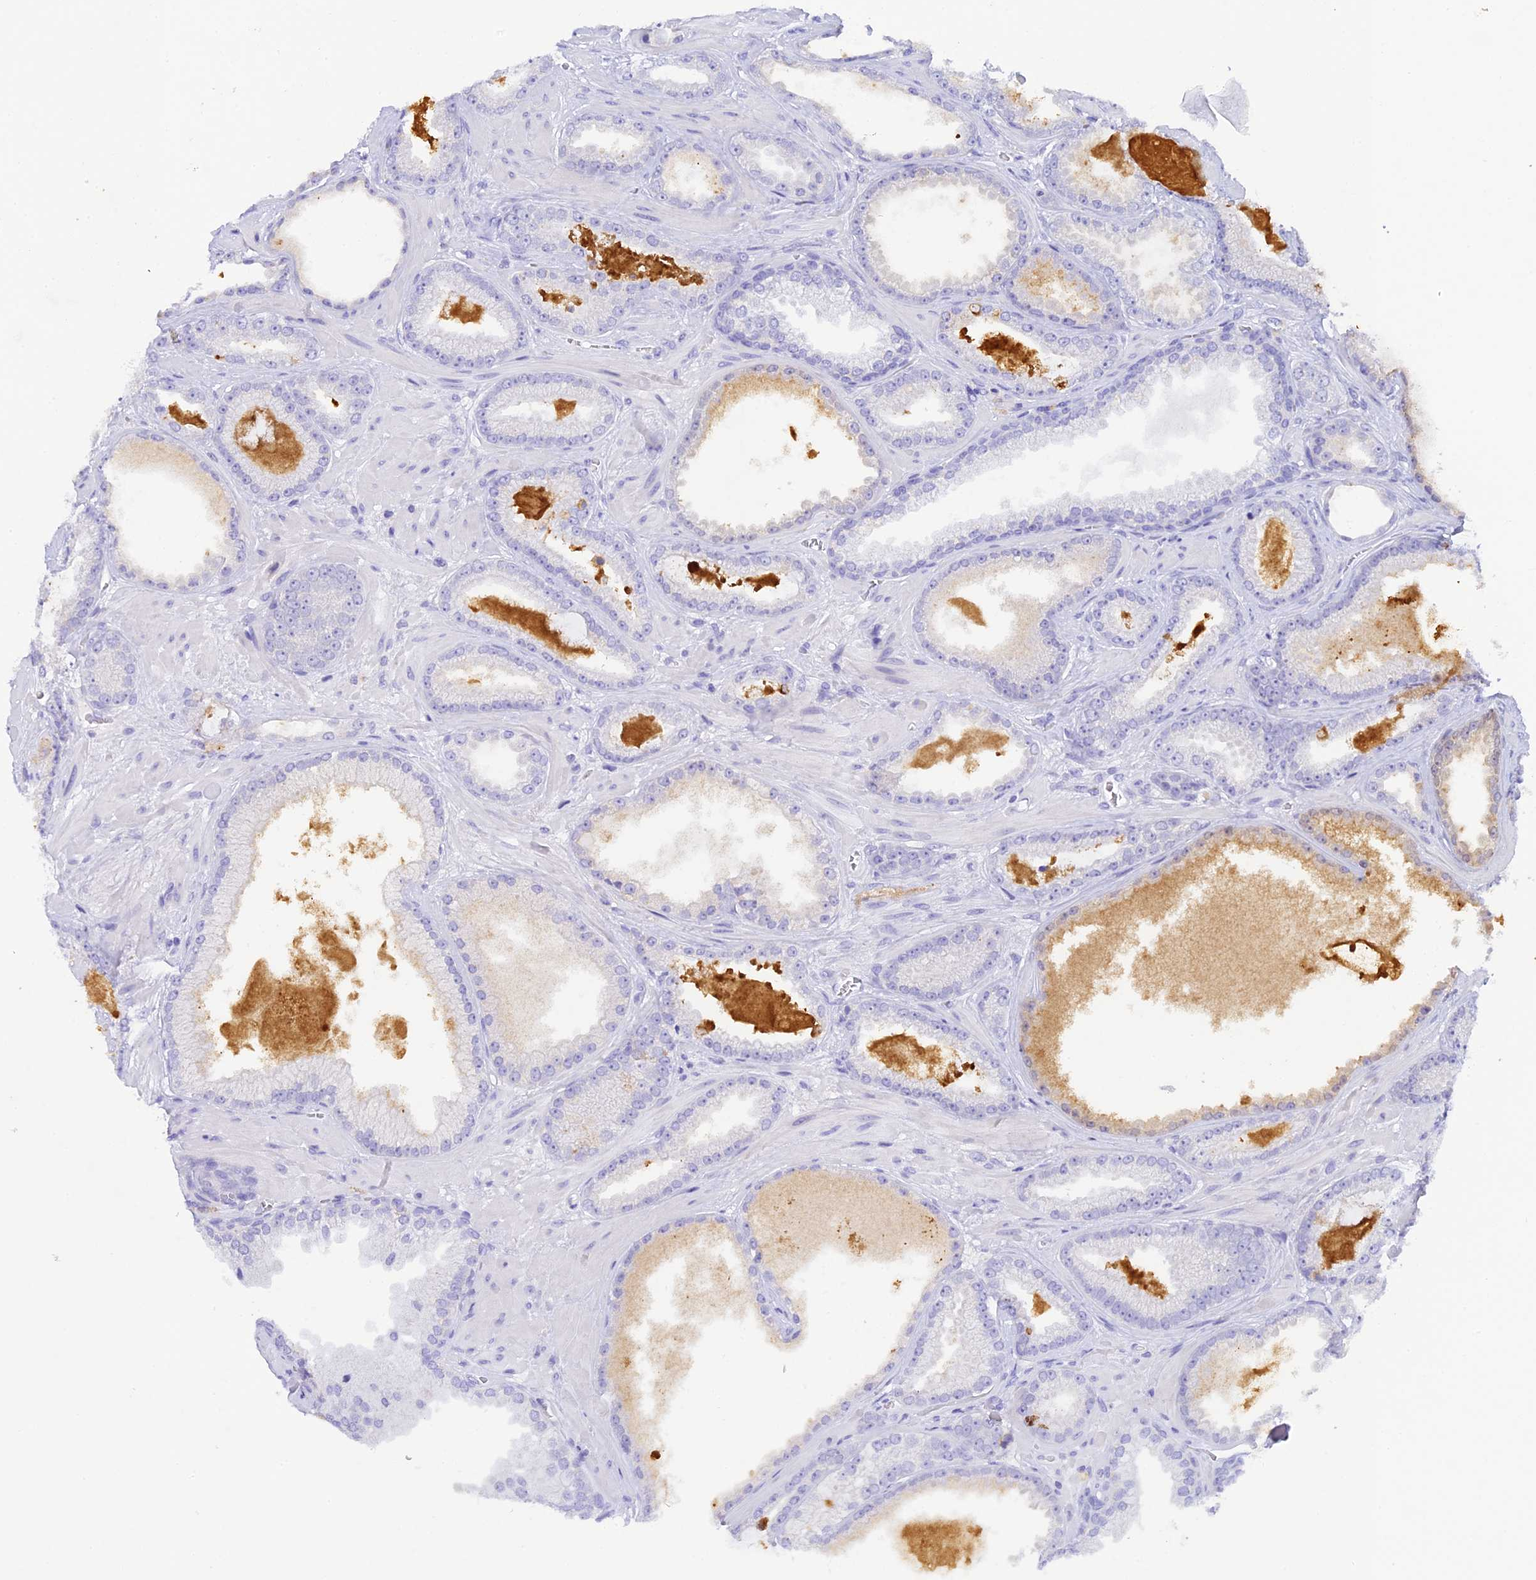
{"staining": {"intensity": "negative", "quantity": "none", "location": "none"}, "tissue": "prostate cancer", "cell_type": "Tumor cells", "image_type": "cancer", "snomed": [{"axis": "morphology", "description": "Adenocarcinoma, Low grade"}, {"axis": "topography", "description": "Prostate"}], "caption": "Immunohistochemical staining of prostate cancer reveals no significant staining in tumor cells.", "gene": "C12orf29", "patient": {"sex": "male", "age": 57}}